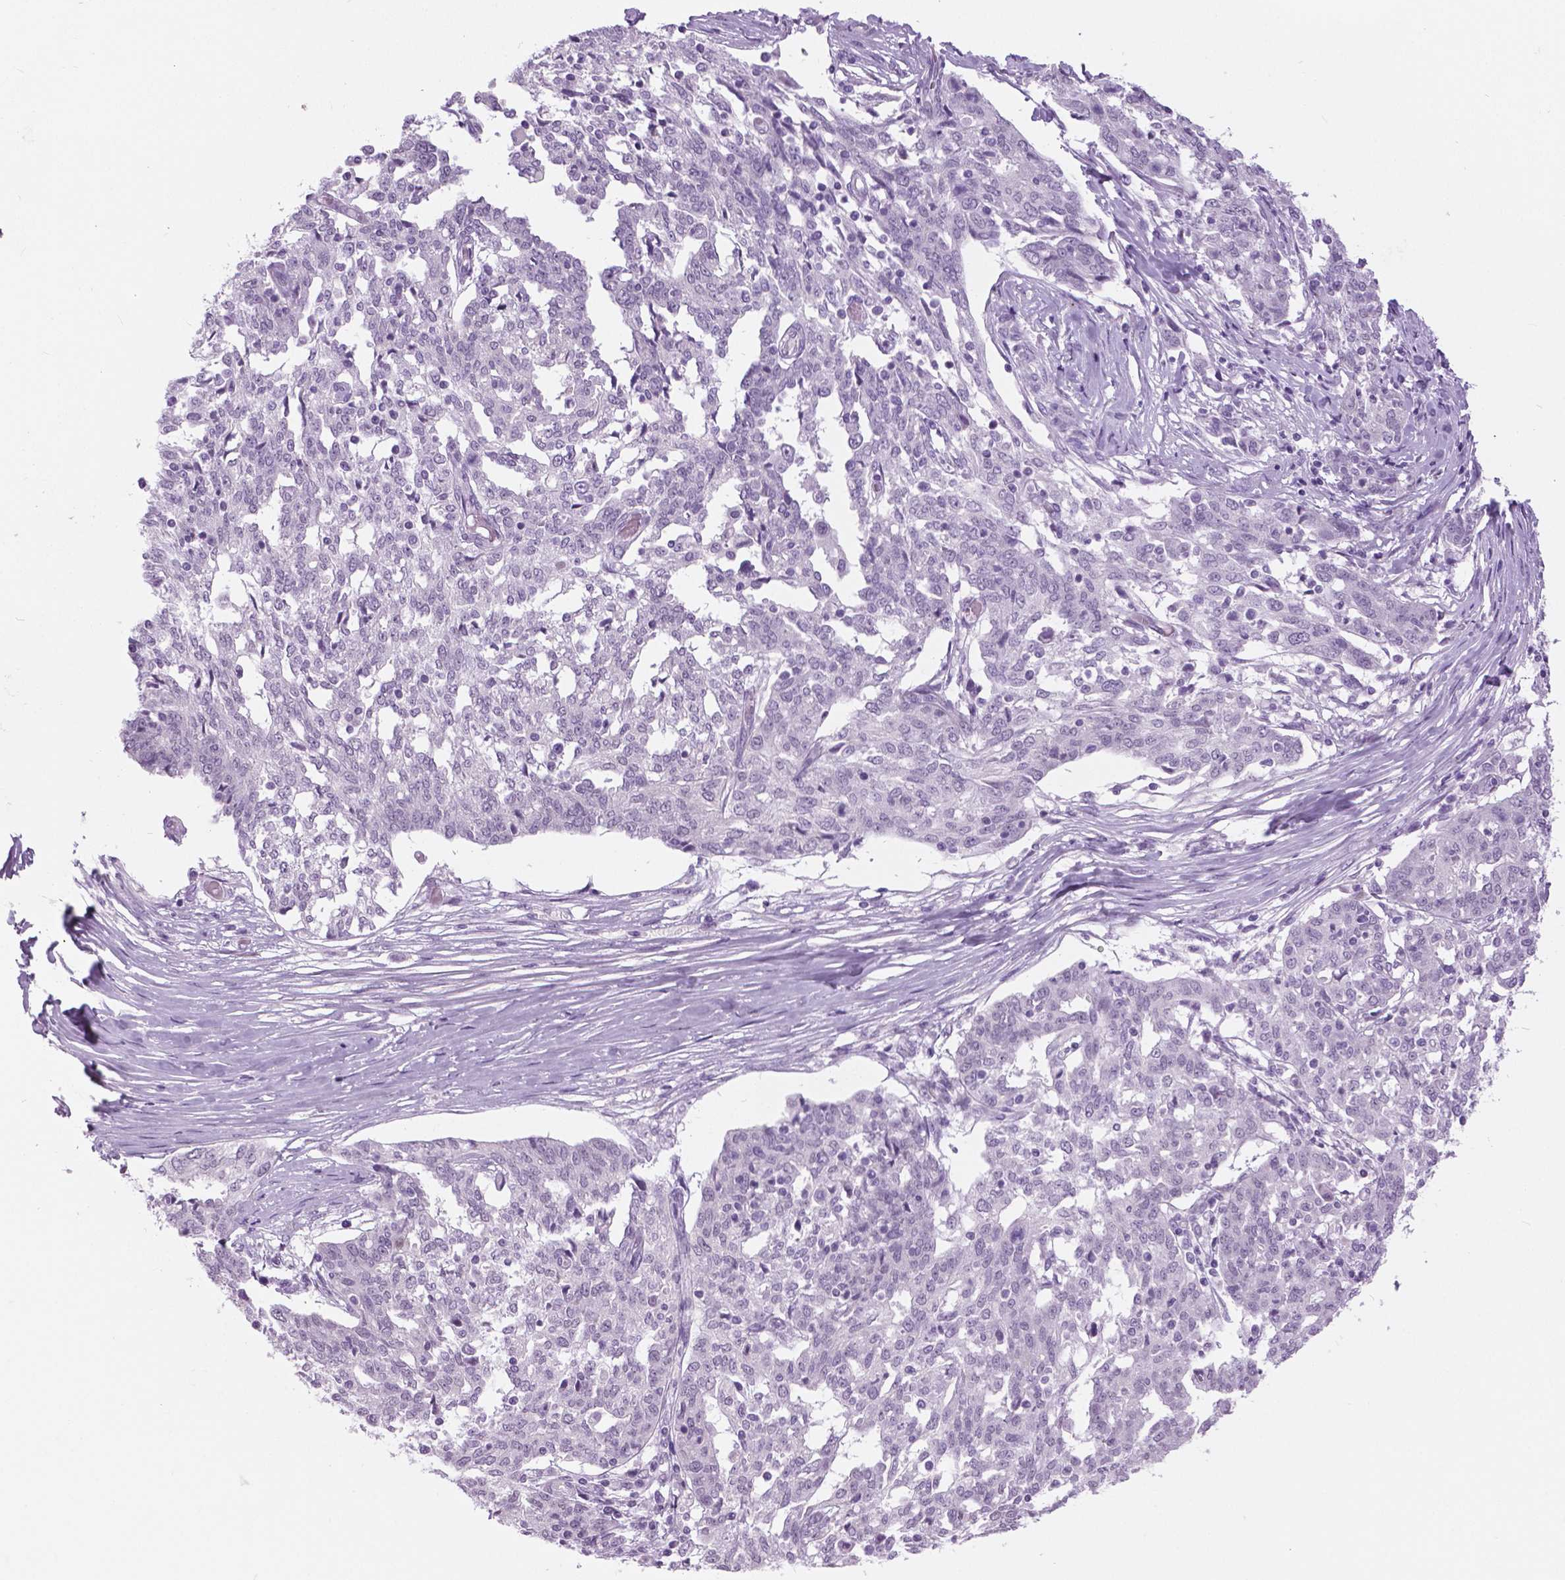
{"staining": {"intensity": "negative", "quantity": "none", "location": "none"}, "tissue": "ovarian cancer", "cell_type": "Tumor cells", "image_type": "cancer", "snomed": [{"axis": "morphology", "description": "Cystadenocarcinoma, serous, NOS"}, {"axis": "topography", "description": "Ovary"}], "caption": "A histopathology image of ovarian cancer stained for a protein displays no brown staining in tumor cells.", "gene": "MYOM1", "patient": {"sex": "female", "age": 67}}